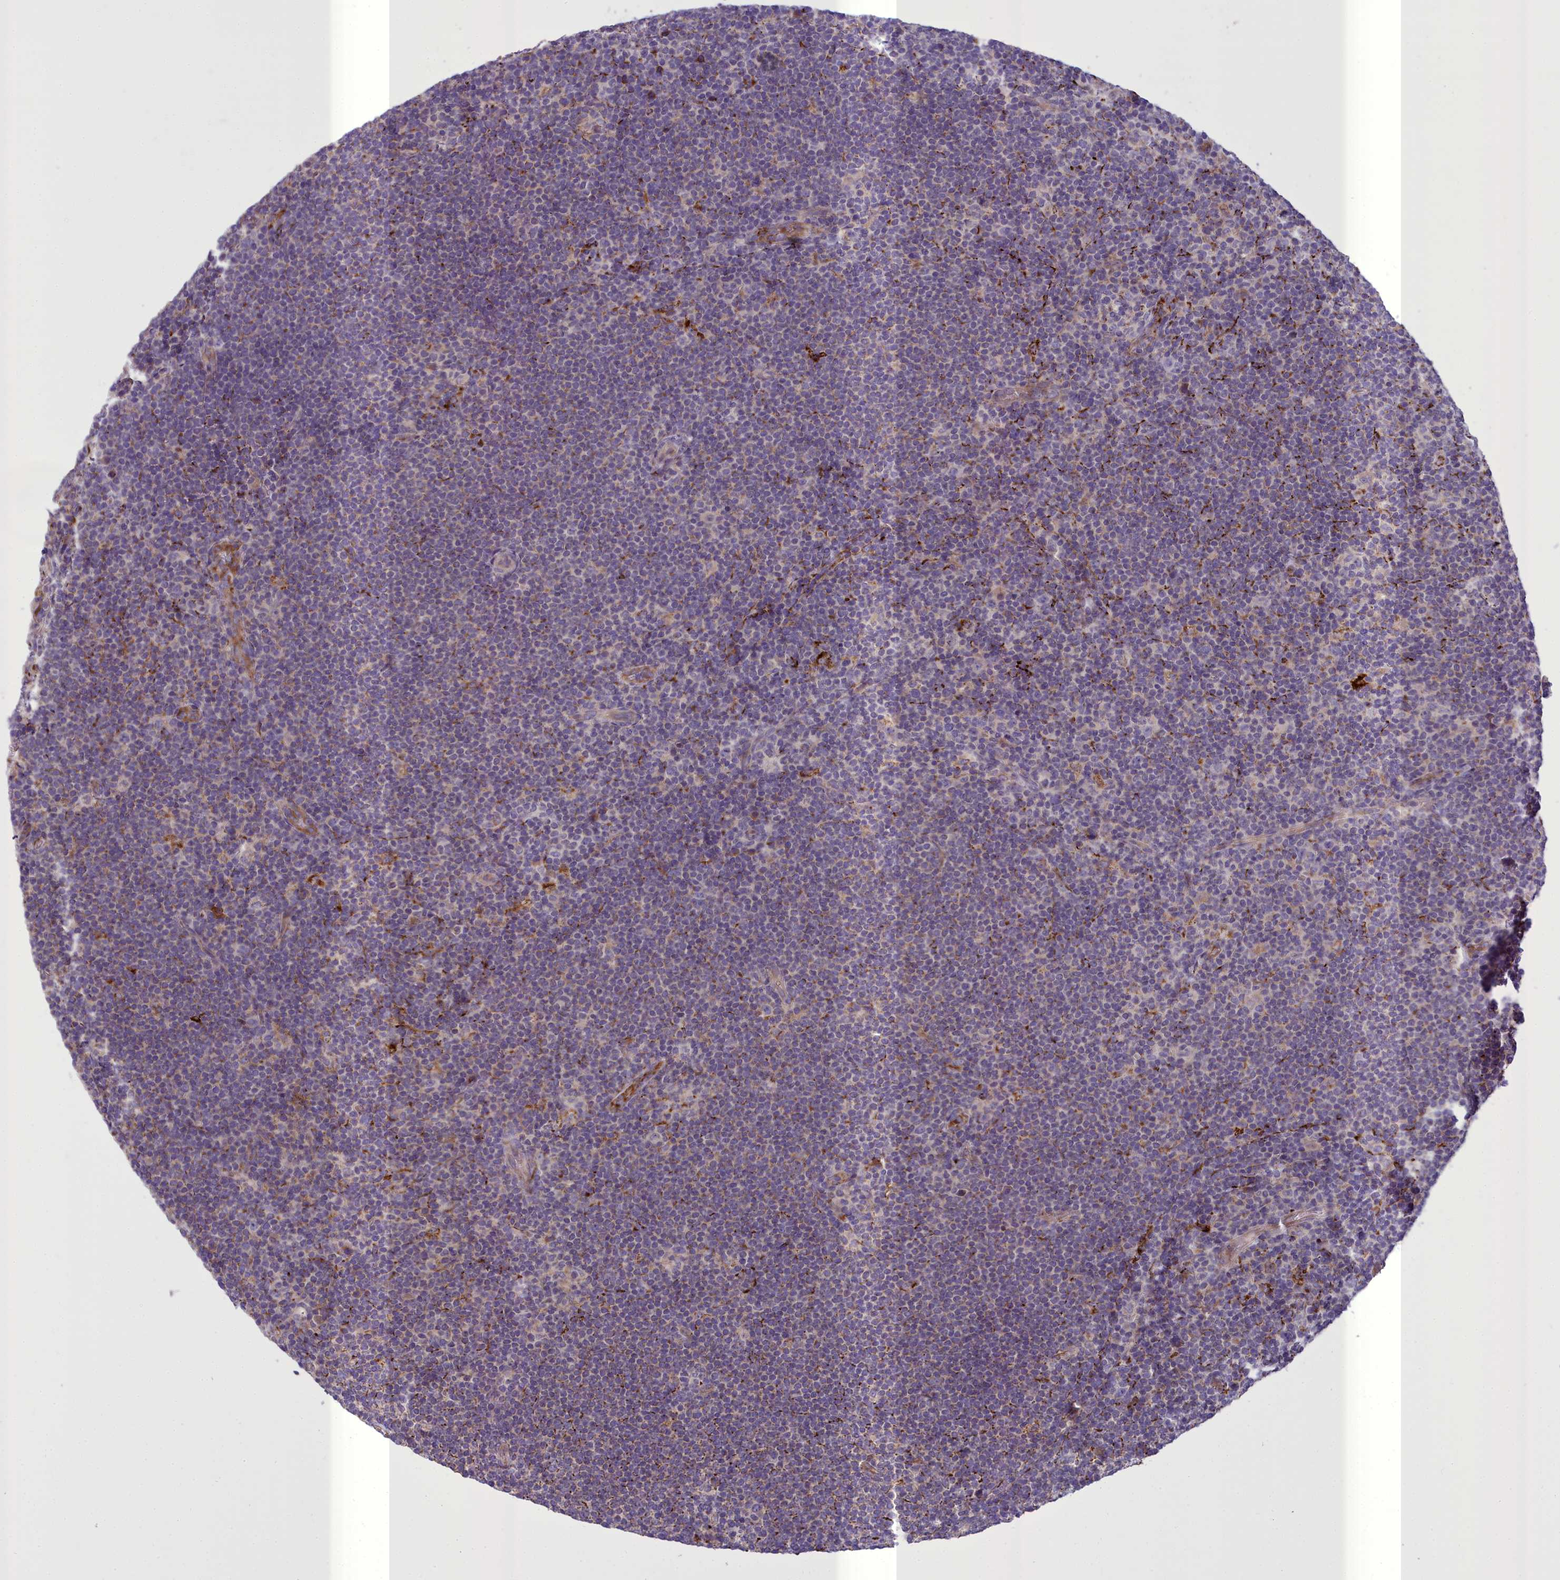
{"staining": {"intensity": "negative", "quantity": "none", "location": "none"}, "tissue": "lymphoma", "cell_type": "Tumor cells", "image_type": "cancer", "snomed": [{"axis": "morphology", "description": "Hodgkin's disease, NOS"}, {"axis": "topography", "description": "Lymph node"}], "caption": "Hodgkin's disease stained for a protein using immunohistochemistry (IHC) exhibits no positivity tumor cells.", "gene": "TBC1D24", "patient": {"sex": "female", "age": 57}}